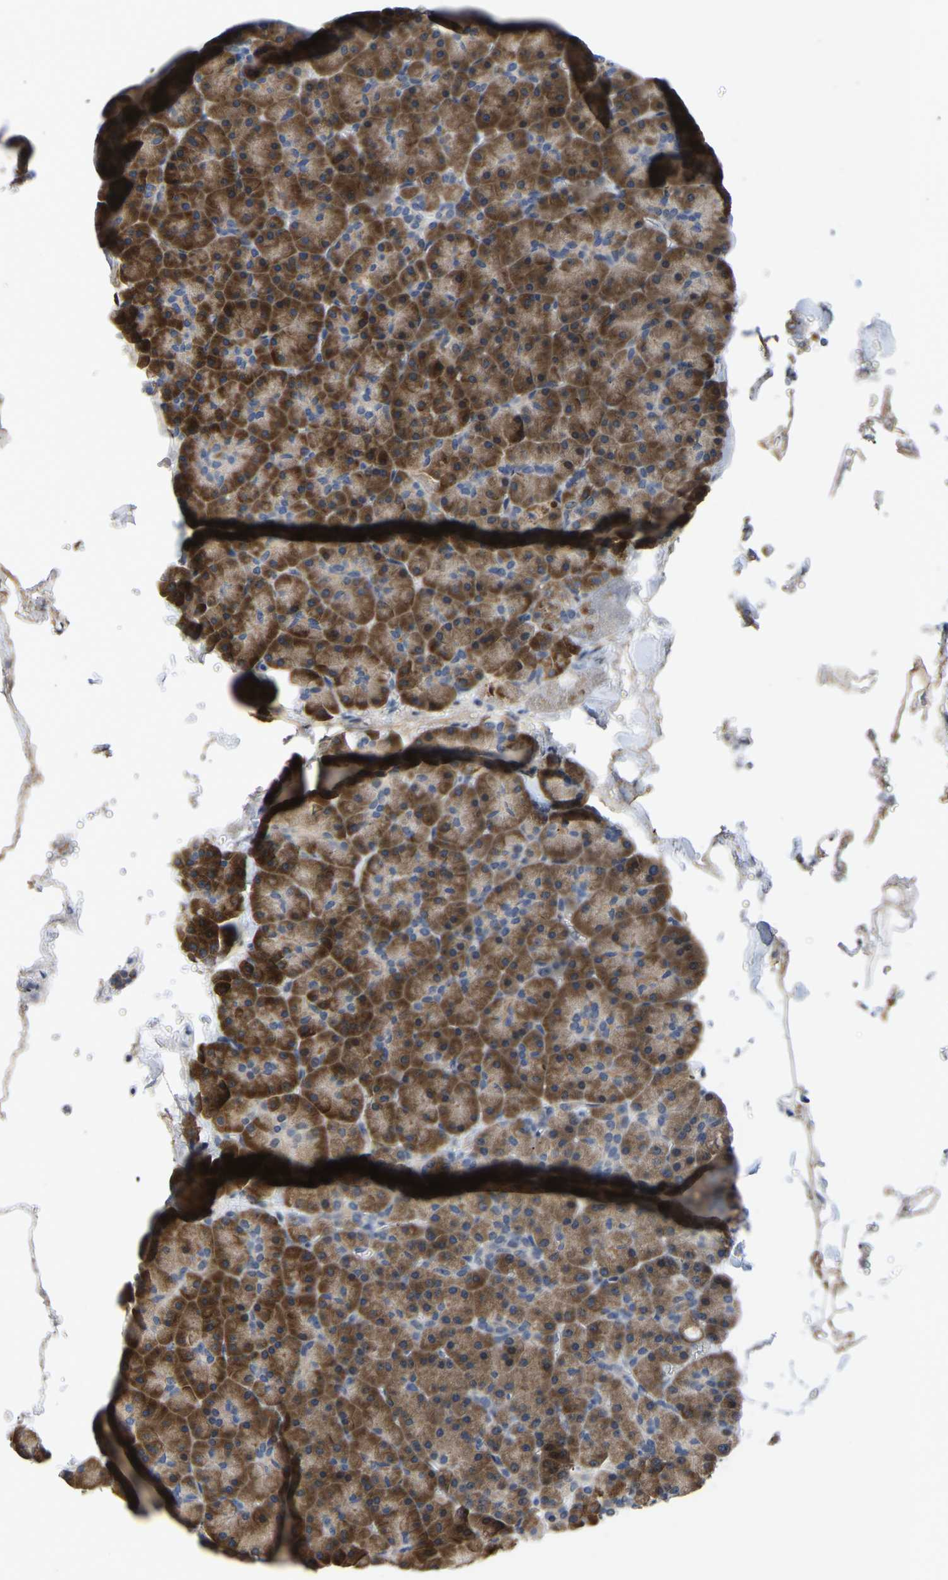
{"staining": {"intensity": "strong", "quantity": ">75%", "location": "cytoplasmic/membranous"}, "tissue": "pancreas", "cell_type": "Exocrine glandular cells", "image_type": "normal", "snomed": [{"axis": "morphology", "description": "Normal tissue, NOS"}, {"axis": "topography", "description": "Pancreas"}], "caption": "Human pancreas stained for a protein (brown) reveals strong cytoplasmic/membranous positive positivity in about >75% of exocrine glandular cells.", "gene": "ABCA10", "patient": {"sex": "male", "age": 35}}